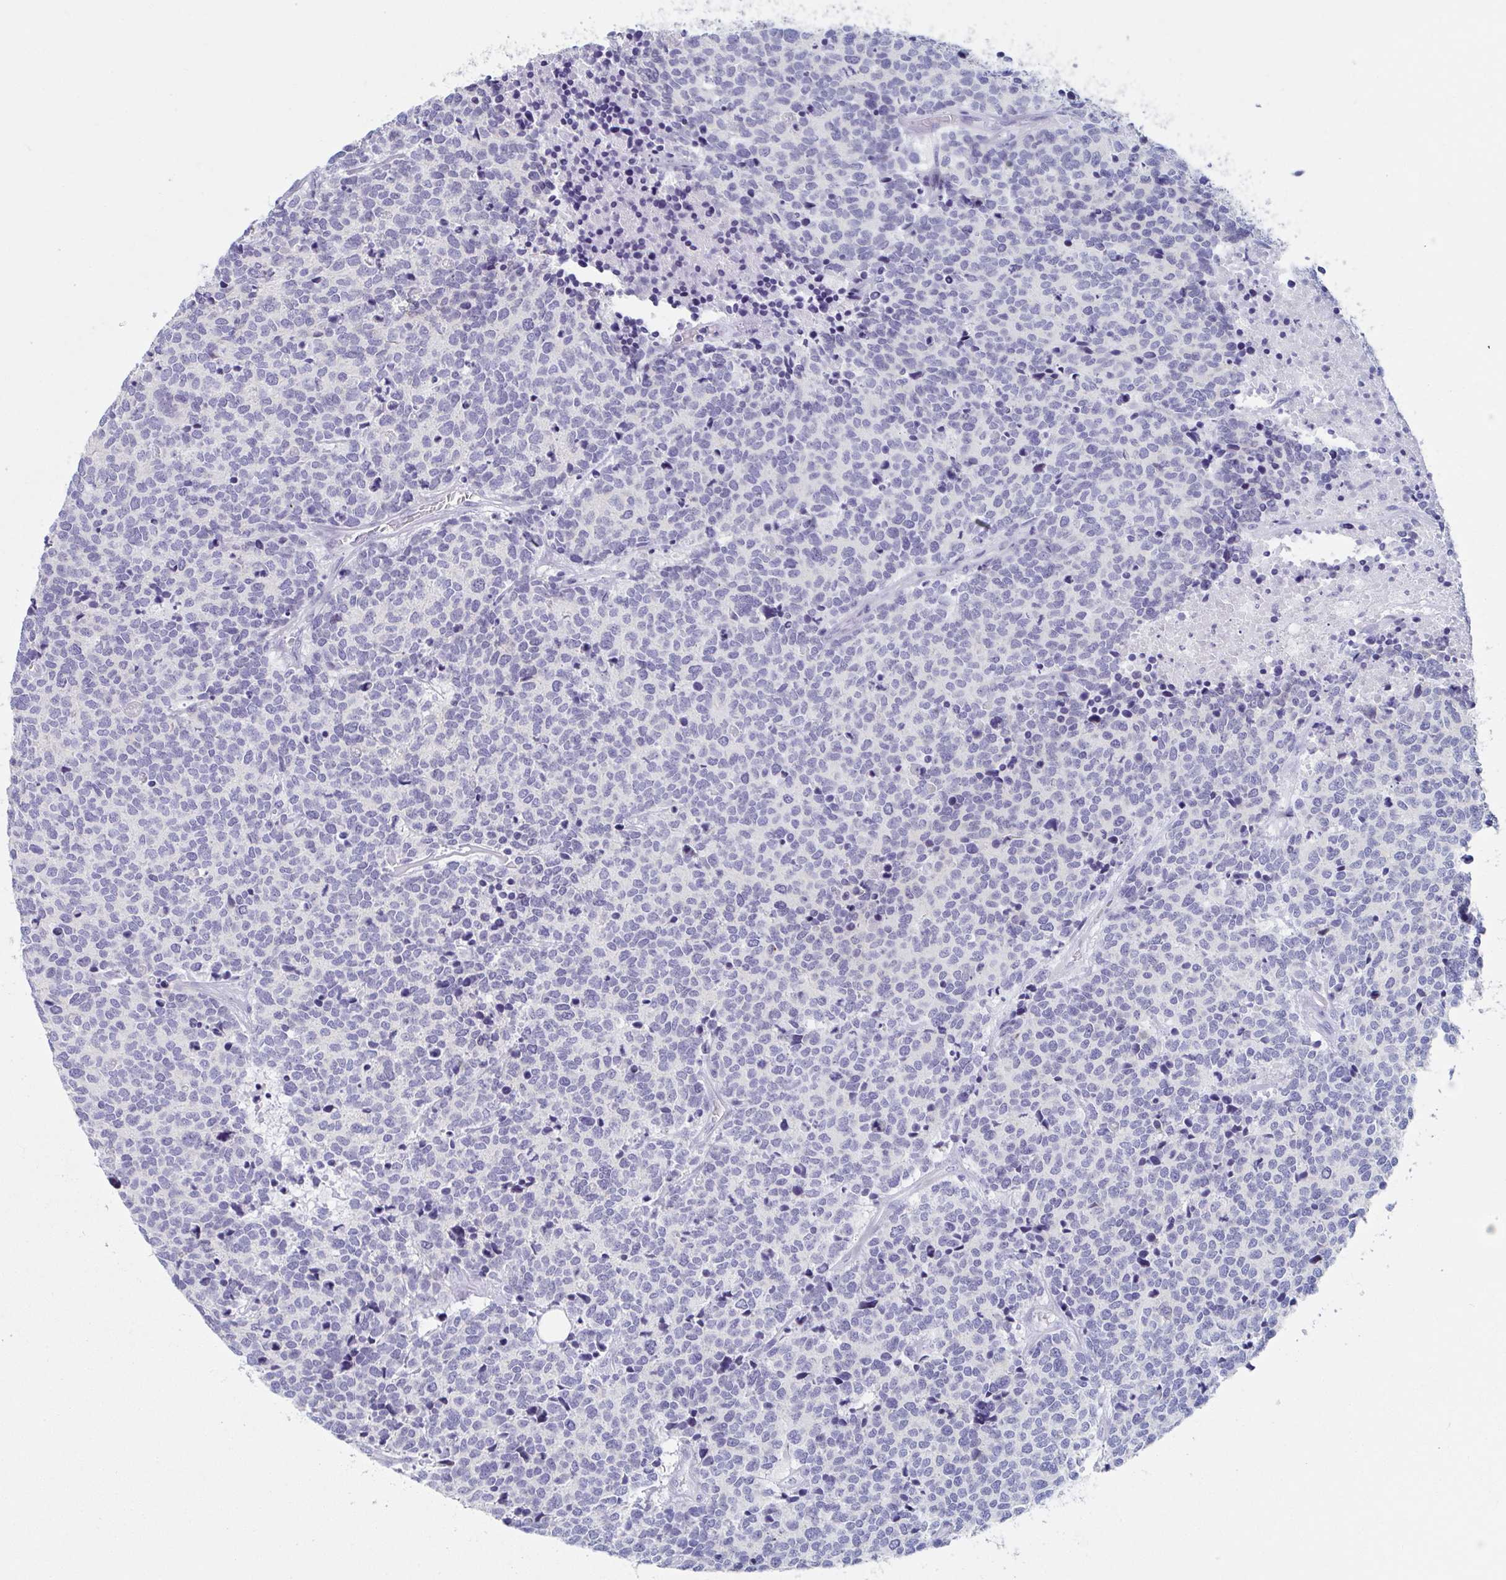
{"staining": {"intensity": "negative", "quantity": "none", "location": "none"}, "tissue": "carcinoid", "cell_type": "Tumor cells", "image_type": "cancer", "snomed": [{"axis": "morphology", "description": "Carcinoid, malignant, NOS"}, {"axis": "topography", "description": "Skin"}], "caption": "The immunohistochemistry (IHC) image has no significant positivity in tumor cells of malignant carcinoid tissue.", "gene": "ZPBP", "patient": {"sex": "female", "age": 79}}